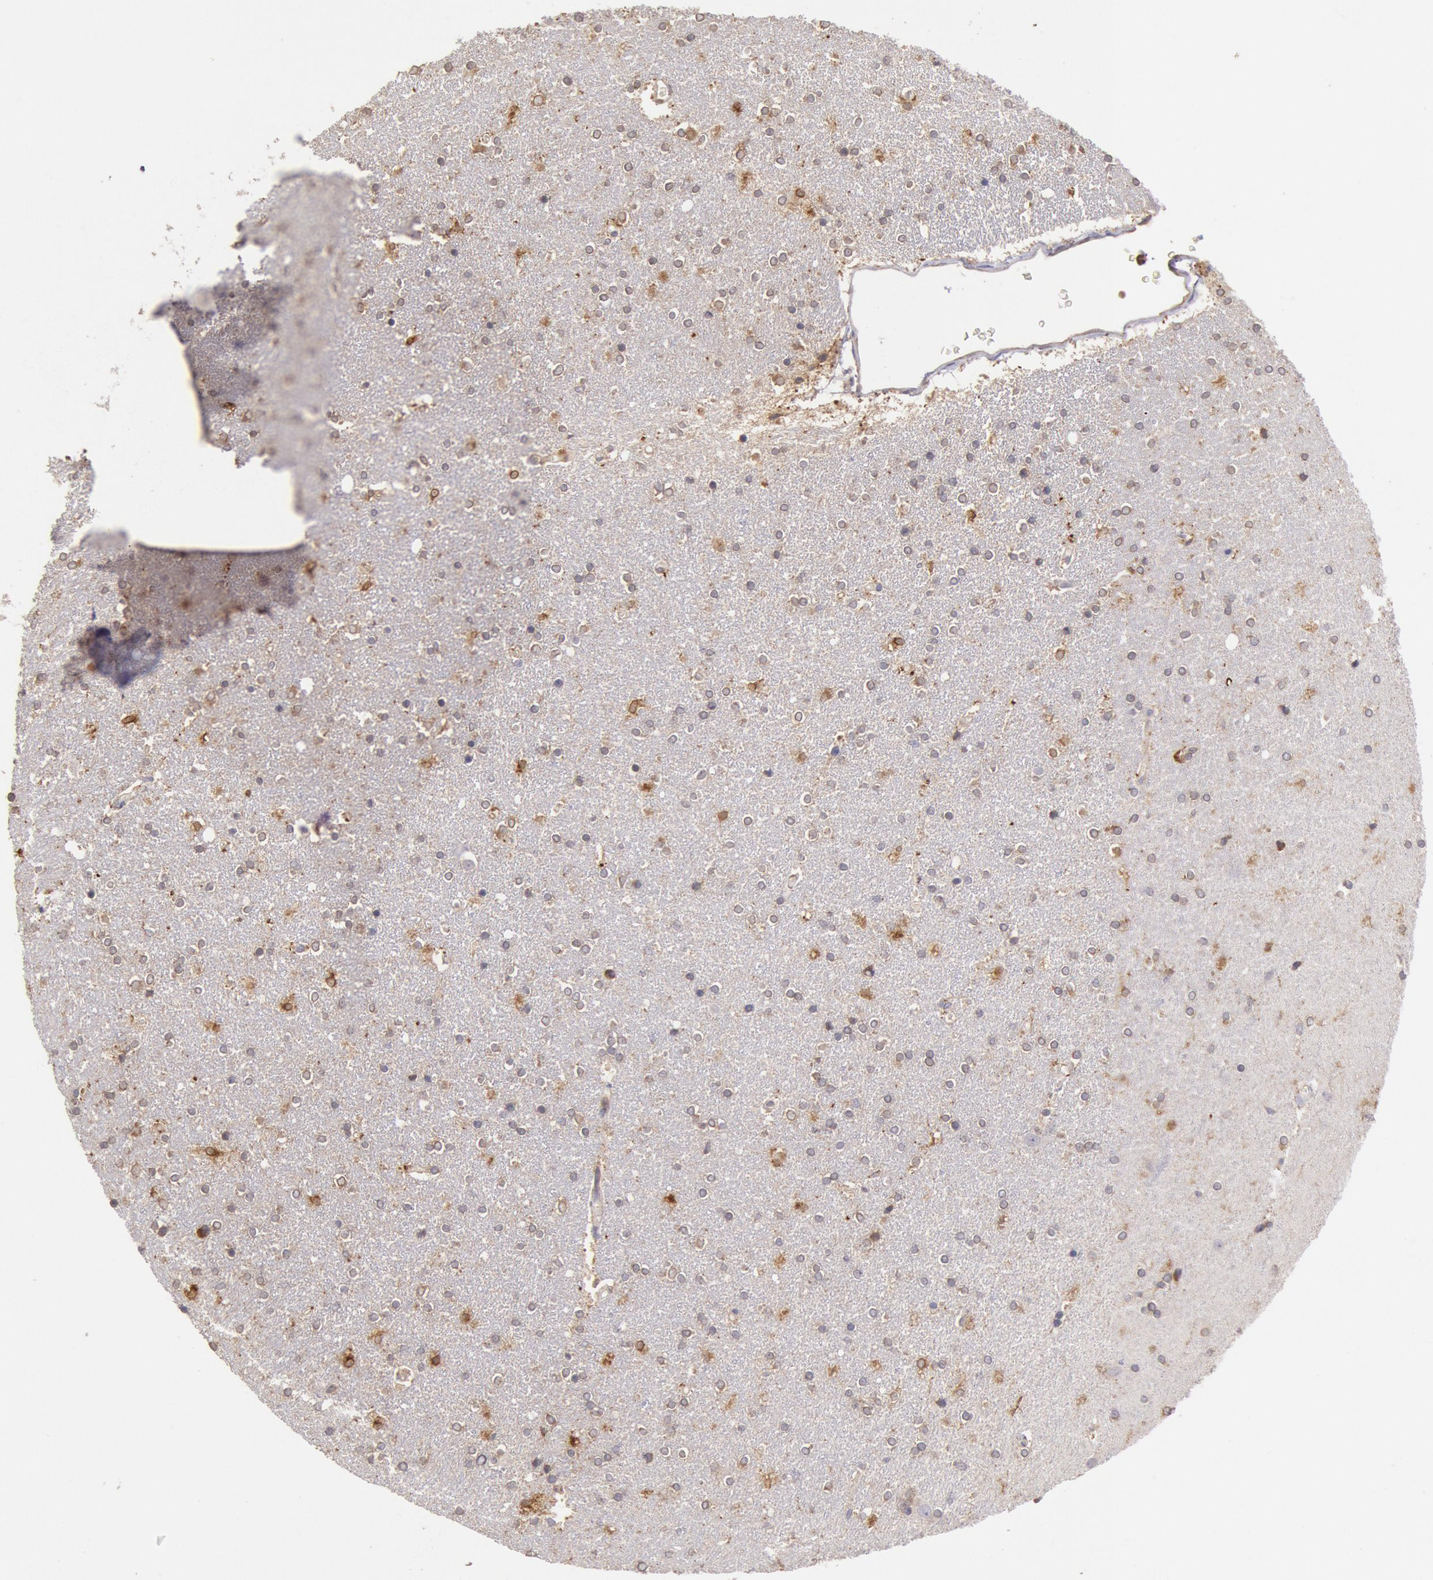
{"staining": {"intensity": "weak", "quantity": "25%-75%", "location": "cytoplasmic/membranous"}, "tissue": "caudate", "cell_type": "Glial cells", "image_type": "normal", "snomed": [{"axis": "morphology", "description": "Normal tissue, NOS"}, {"axis": "topography", "description": "Lateral ventricle wall"}], "caption": "Weak cytoplasmic/membranous expression is present in approximately 25%-75% of glial cells in benign caudate.", "gene": "COMT", "patient": {"sex": "female", "age": 54}}